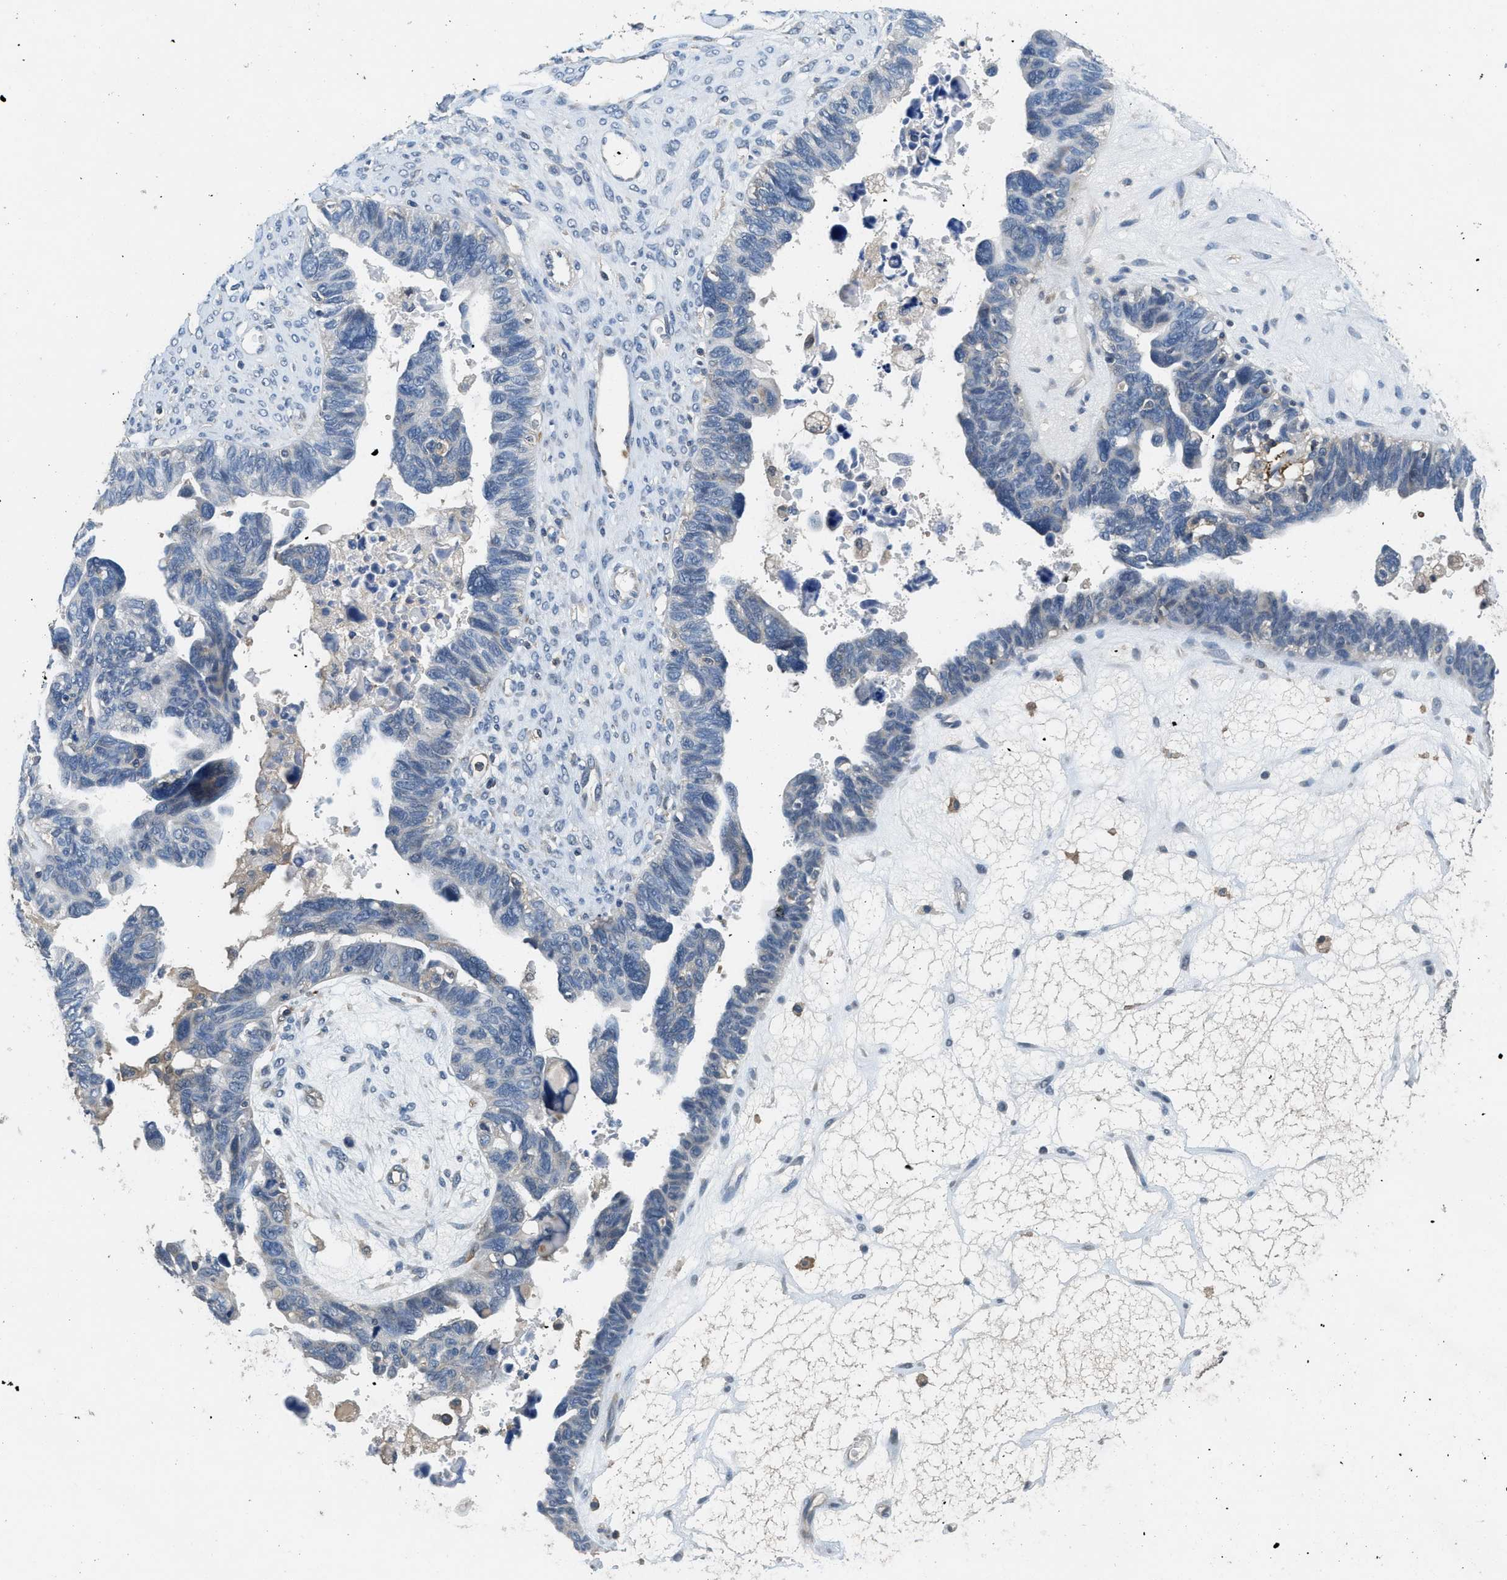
{"staining": {"intensity": "negative", "quantity": "none", "location": "none"}, "tissue": "ovarian cancer", "cell_type": "Tumor cells", "image_type": "cancer", "snomed": [{"axis": "morphology", "description": "Cystadenocarcinoma, serous, NOS"}, {"axis": "topography", "description": "Ovary"}], "caption": "Histopathology image shows no protein expression in tumor cells of ovarian cancer tissue. Nuclei are stained in blue.", "gene": "DGKE", "patient": {"sex": "female", "age": 79}}